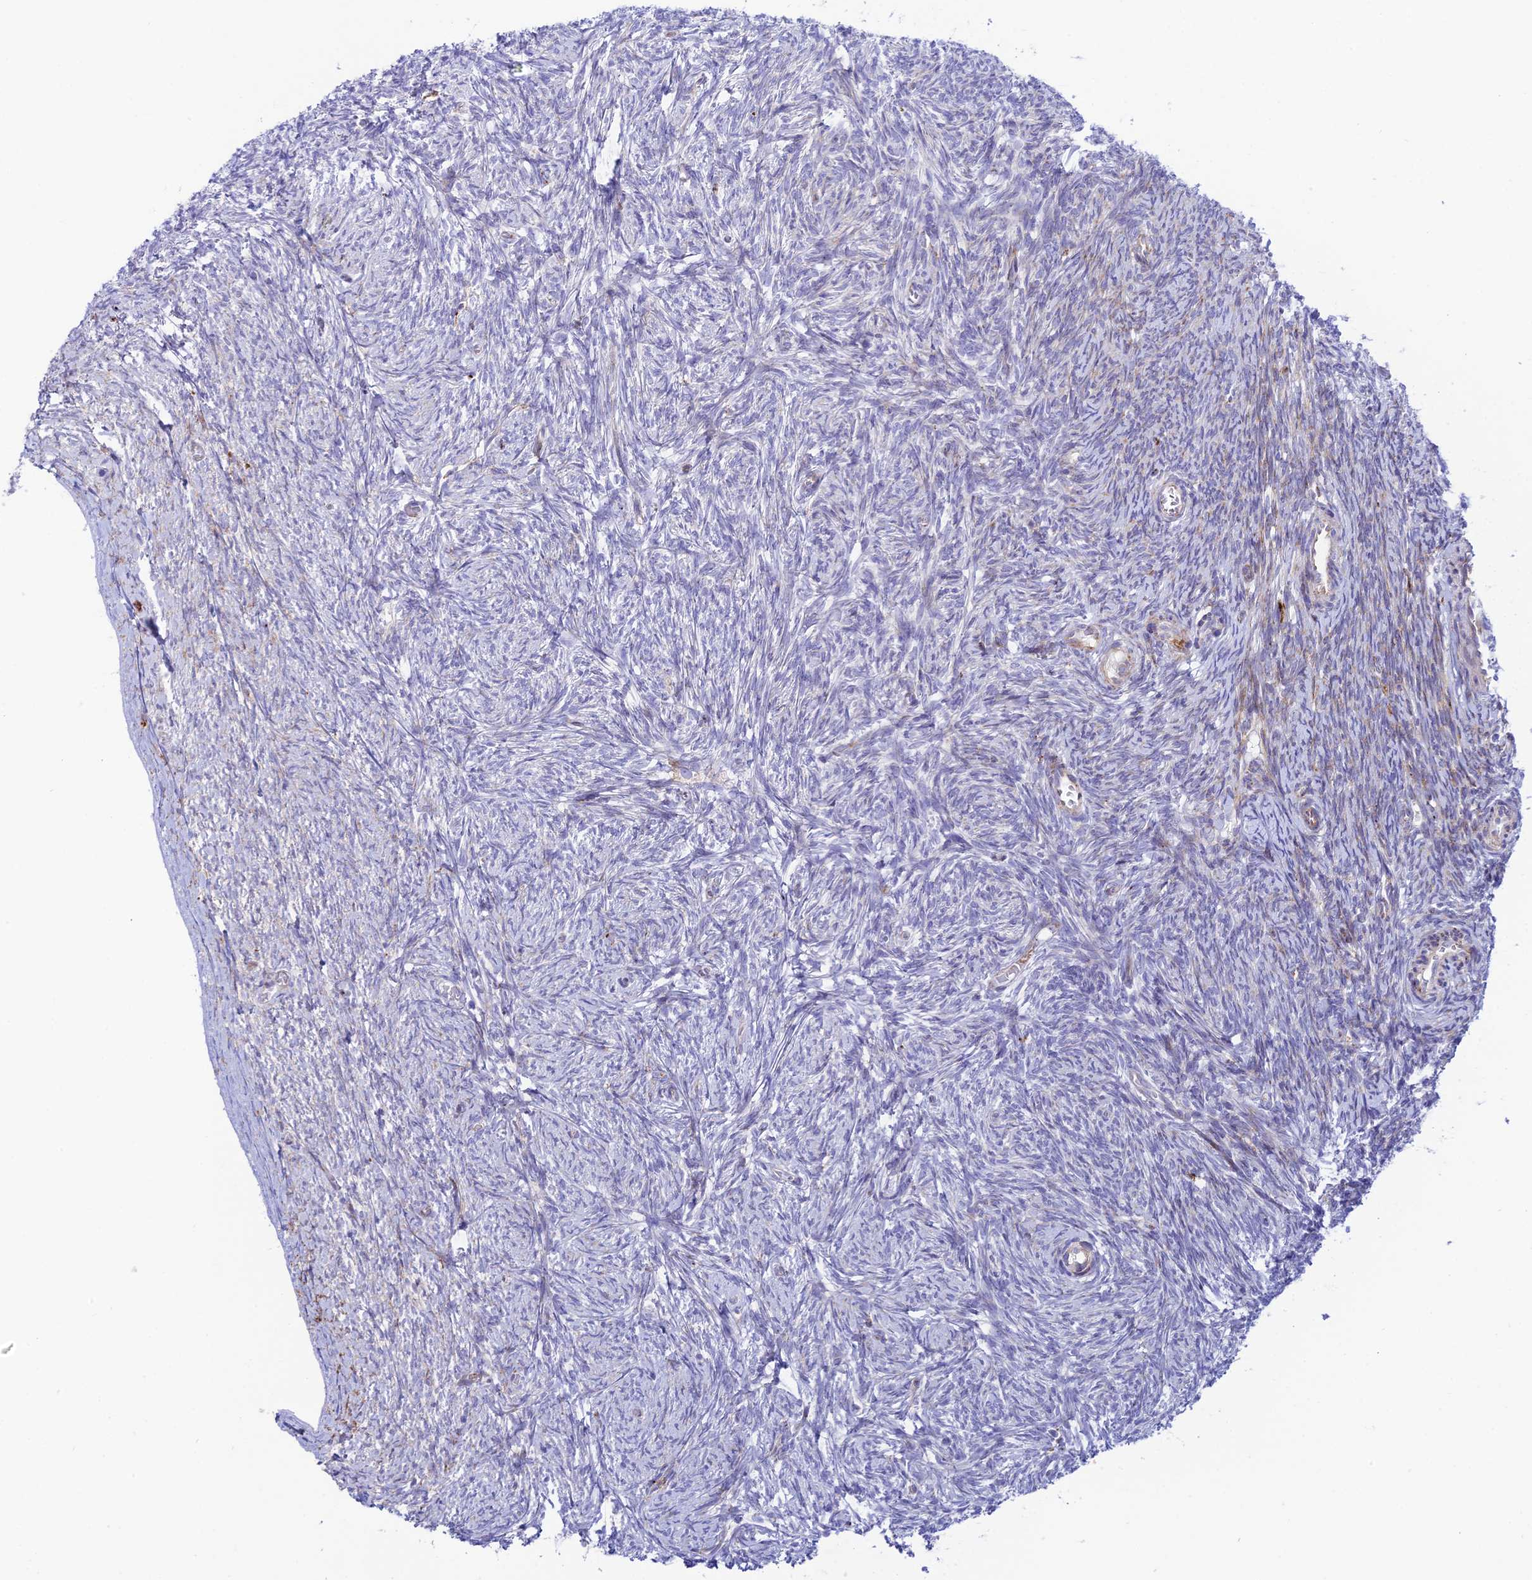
{"staining": {"intensity": "moderate", "quantity": "<25%", "location": "cytoplasmic/membranous"}, "tissue": "ovary", "cell_type": "Ovarian stroma cells", "image_type": "normal", "snomed": [{"axis": "morphology", "description": "Normal tissue, NOS"}, {"axis": "topography", "description": "Ovary"}], "caption": "IHC staining of unremarkable ovary, which reveals low levels of moderate cytoplasmic/membranous expression in about <25% of ovarian stroma cells indicating moderate cytoplasmic/membranous protein staining. The staining was performed using DAB (3,3'-diaminobenzidine) (brown) for protein detection and nuclei were counterstained in hematoxylin (blue).", "gene": "TUBGCP6", "patient": {"sex": "female", "age": 44}}